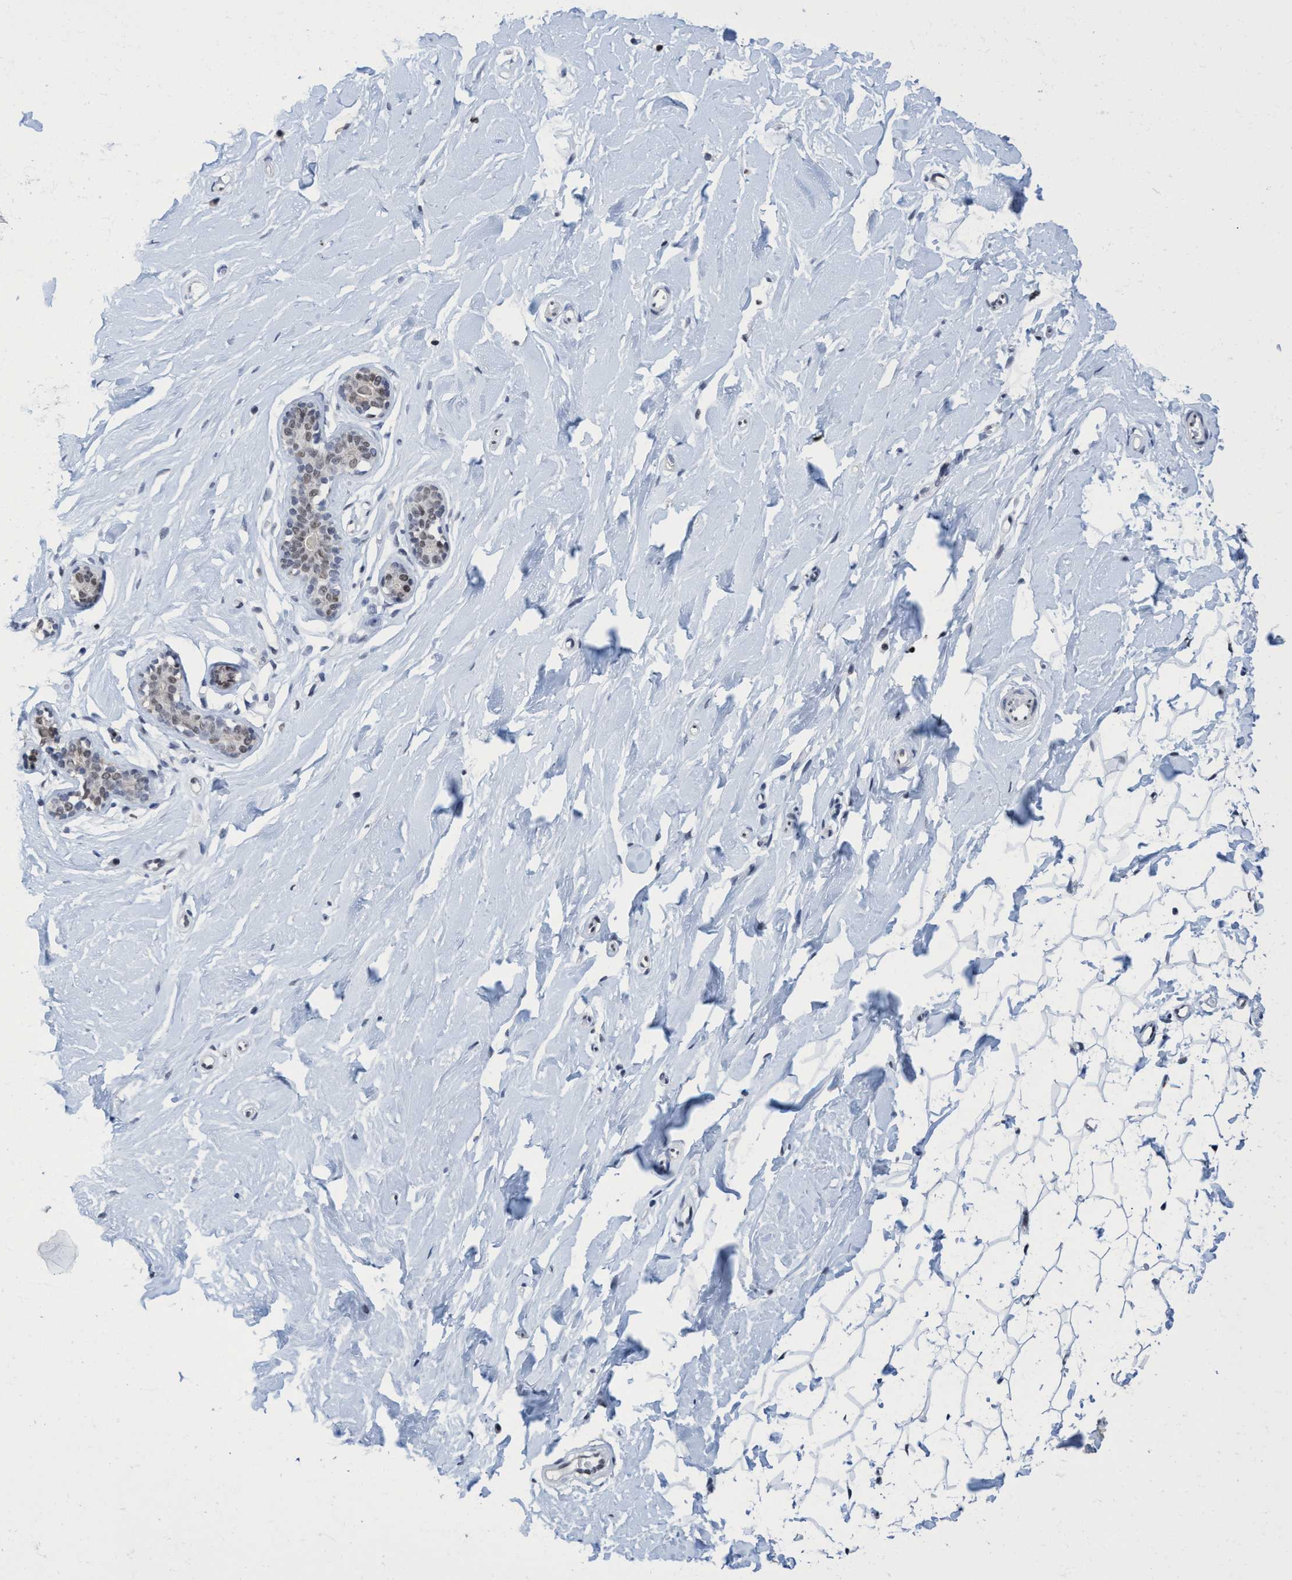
{"staining": {"intensity": "negative", "quantity": "none", "location": "none"}, "tissue": "breast", "cell_type": "Adipocytes", "image_type": "normal", "snomed": [{"axis": "morphology", "description": "Normal tissue, NOS"}, {"axis": "topography", "description": "Breast"}], "caption": "The micrograph demonstrates no staining of adipocytes in benign breast. (DAB (3,3'-diaminobenzidine) immunohistochemistry (IHC), high magnification).", "gene": "C9orf78", "patient": {"sex": "female", "age": 23}}